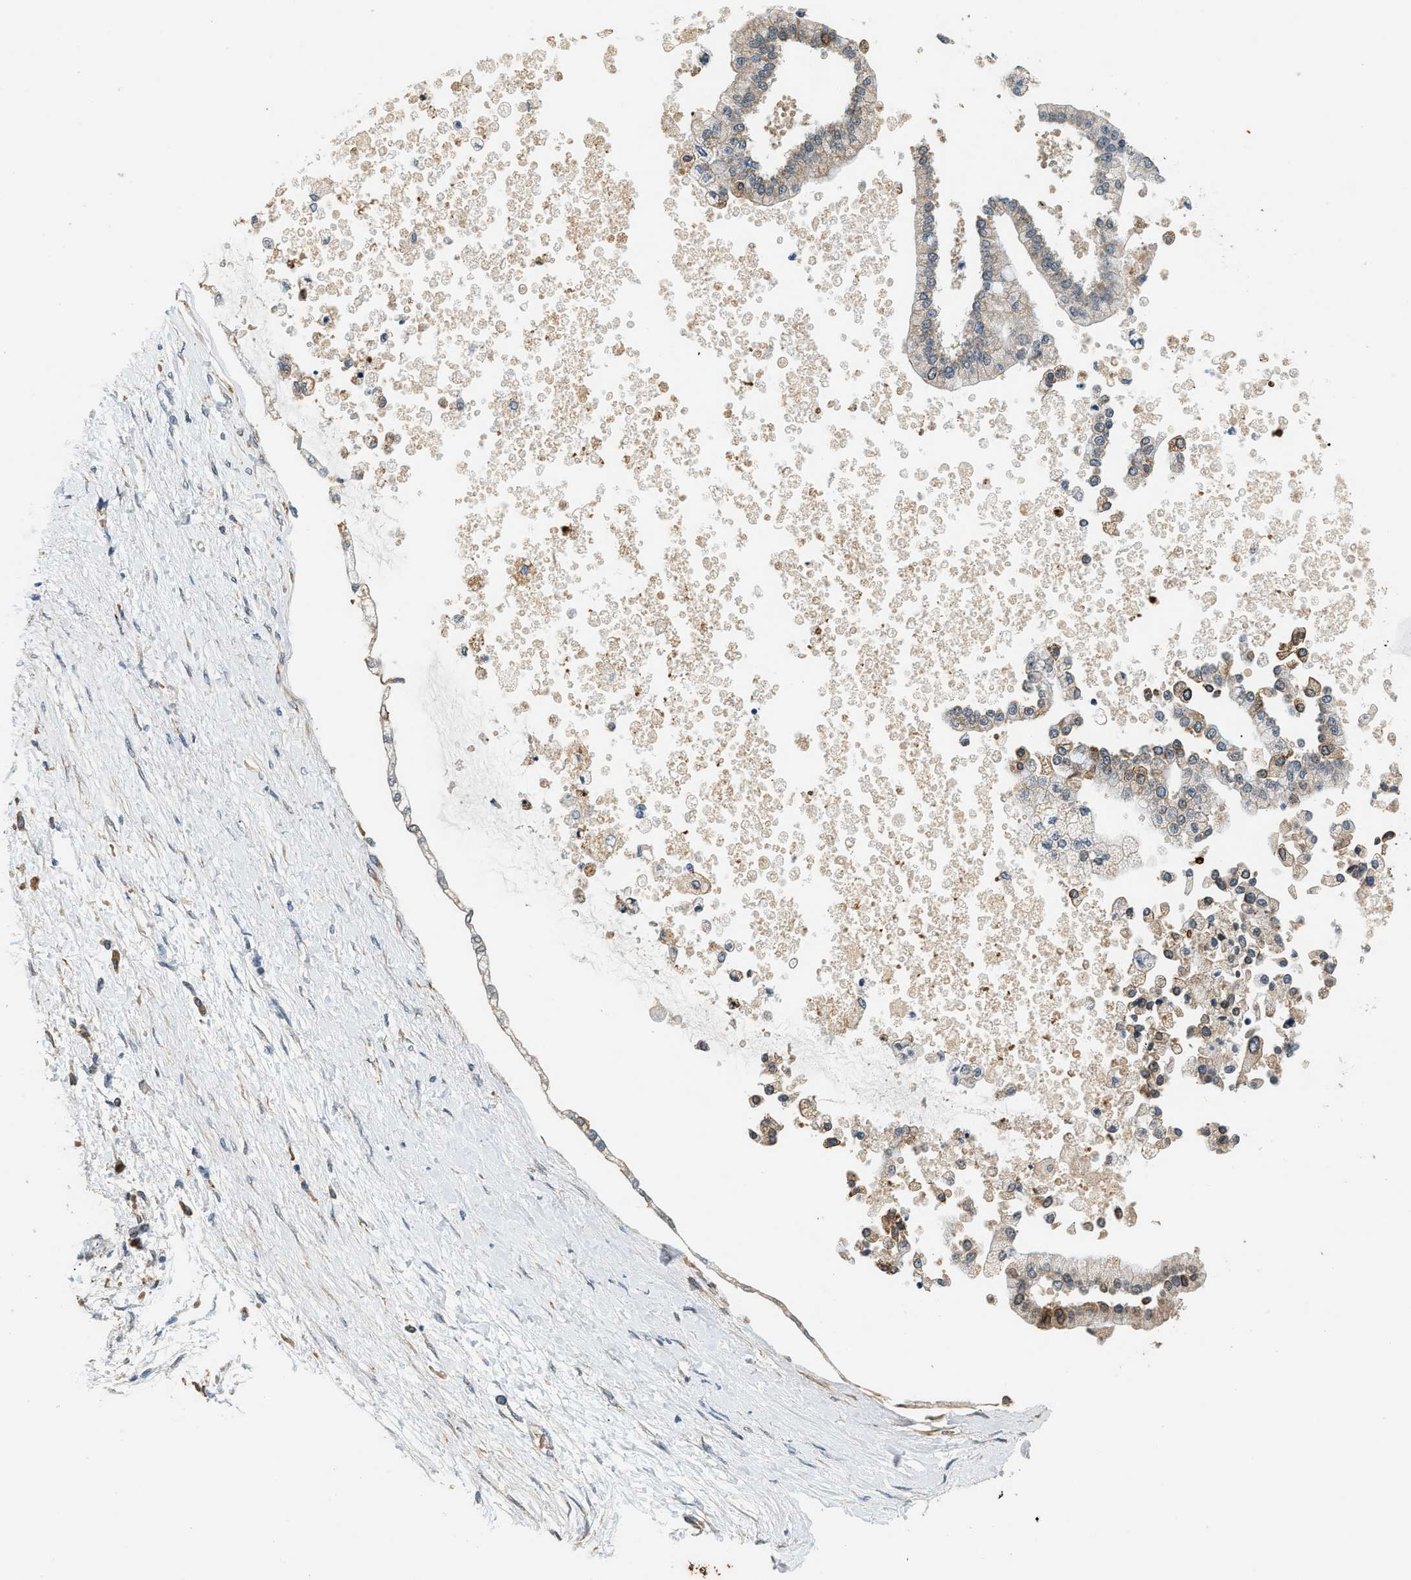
{"staining": {"intensity": "weak", "quantity": "25%-75%", "location": "cytoplasmic/membranous"}, "tissue": "liver cancer", "cell_type": "Tumor cells", "image_type": "cancer", "snomed": [{"axis": "morphology", "description": "Cholangiocarcinoma"}, {"axis": "topography", "description": "Liver"}], "caption": "This is an image of IHC staining of liver cancer (cholangiocarcinoma), which shows weak expression in the cytoplasmic/membranous of tumor cells.", "gene": "CYTH2", "patient": {"sex": "male", "age": 50}}